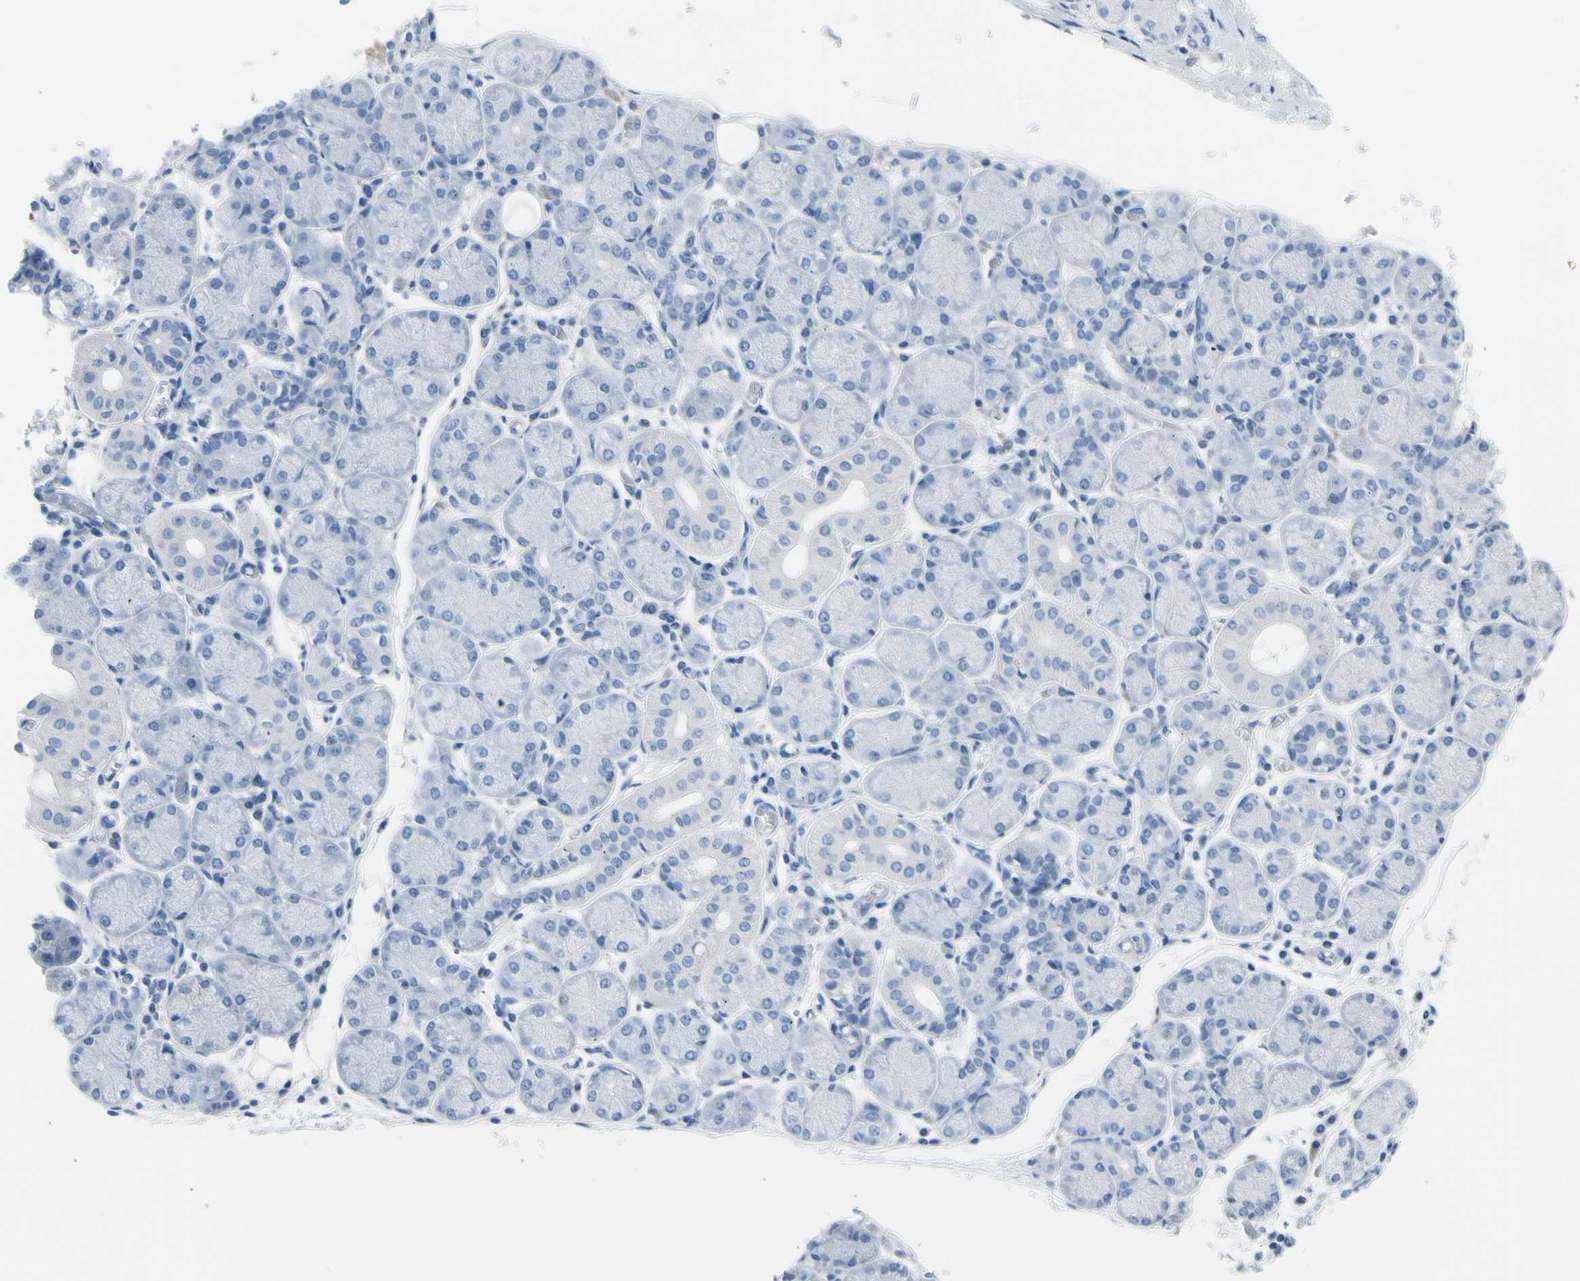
{"staining": {"intensity": "negative", "quantity": "none", "location": "none"}, "tissue": "salivary gland", "cell_type": "Glandular cells", "image_type": "normal", "snomed": [{"axis": "morphology", "description": "Normal tissue, NOS"}, {"axis": "topography", "description": "Salivary gland"}], "caption": "This is an immunohistochemistry (IHC) histopathology image of normal salivary gland. There is no expression in glandular cells.", "gene": "TPO", "patient": {"sex": "female", "age": 24}}